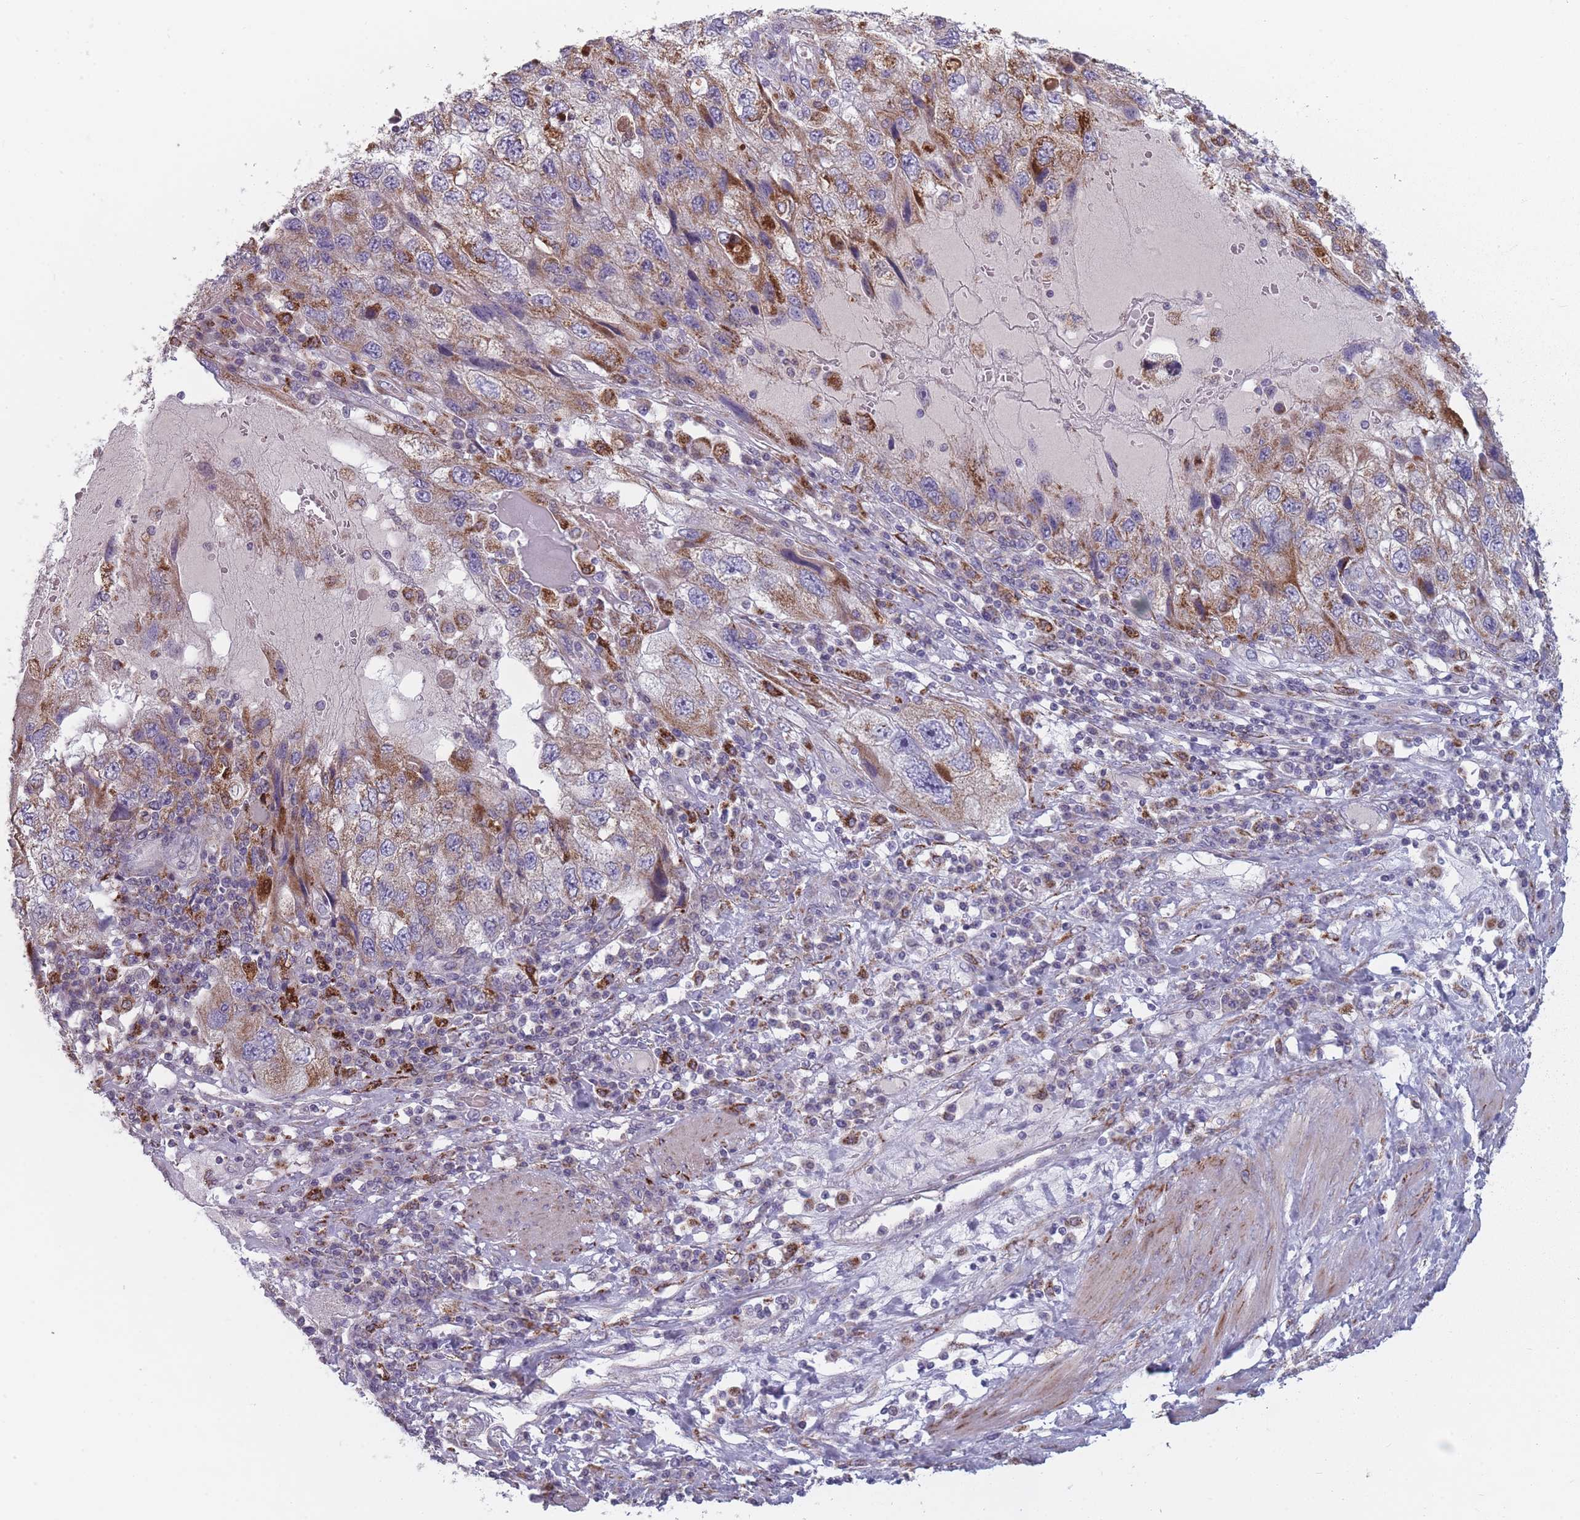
{"staining": {"intensity": "moderate", "quantity": ">75%", "location": "cytoplasmic/membranous"}, "tissue": "endometrial cancer", "cell_type": "Tumor cells", "image_type": "cancer", "snomed": [{"axis": "morphology", "description": "Adenocarcinoma, NOS"}, {"axis": "topography", "description": "Endometrium"}], "caption": "Immunohistochemistry staining of adenocarcinoma (endometrial), which shows medium levels of moderate cytoplasmic/membranous expression in about >75% of tumor cells indicating moderate cytoplasmic/membranous protein expression. The staining was performed using DAB (3,3'-diaminobenzidine) (brown) for protein detection and nuclei were counterstained in hematoxylin (blue).", "gene": "PEX11B", "patient": {"sex": "female", "age": 49}}